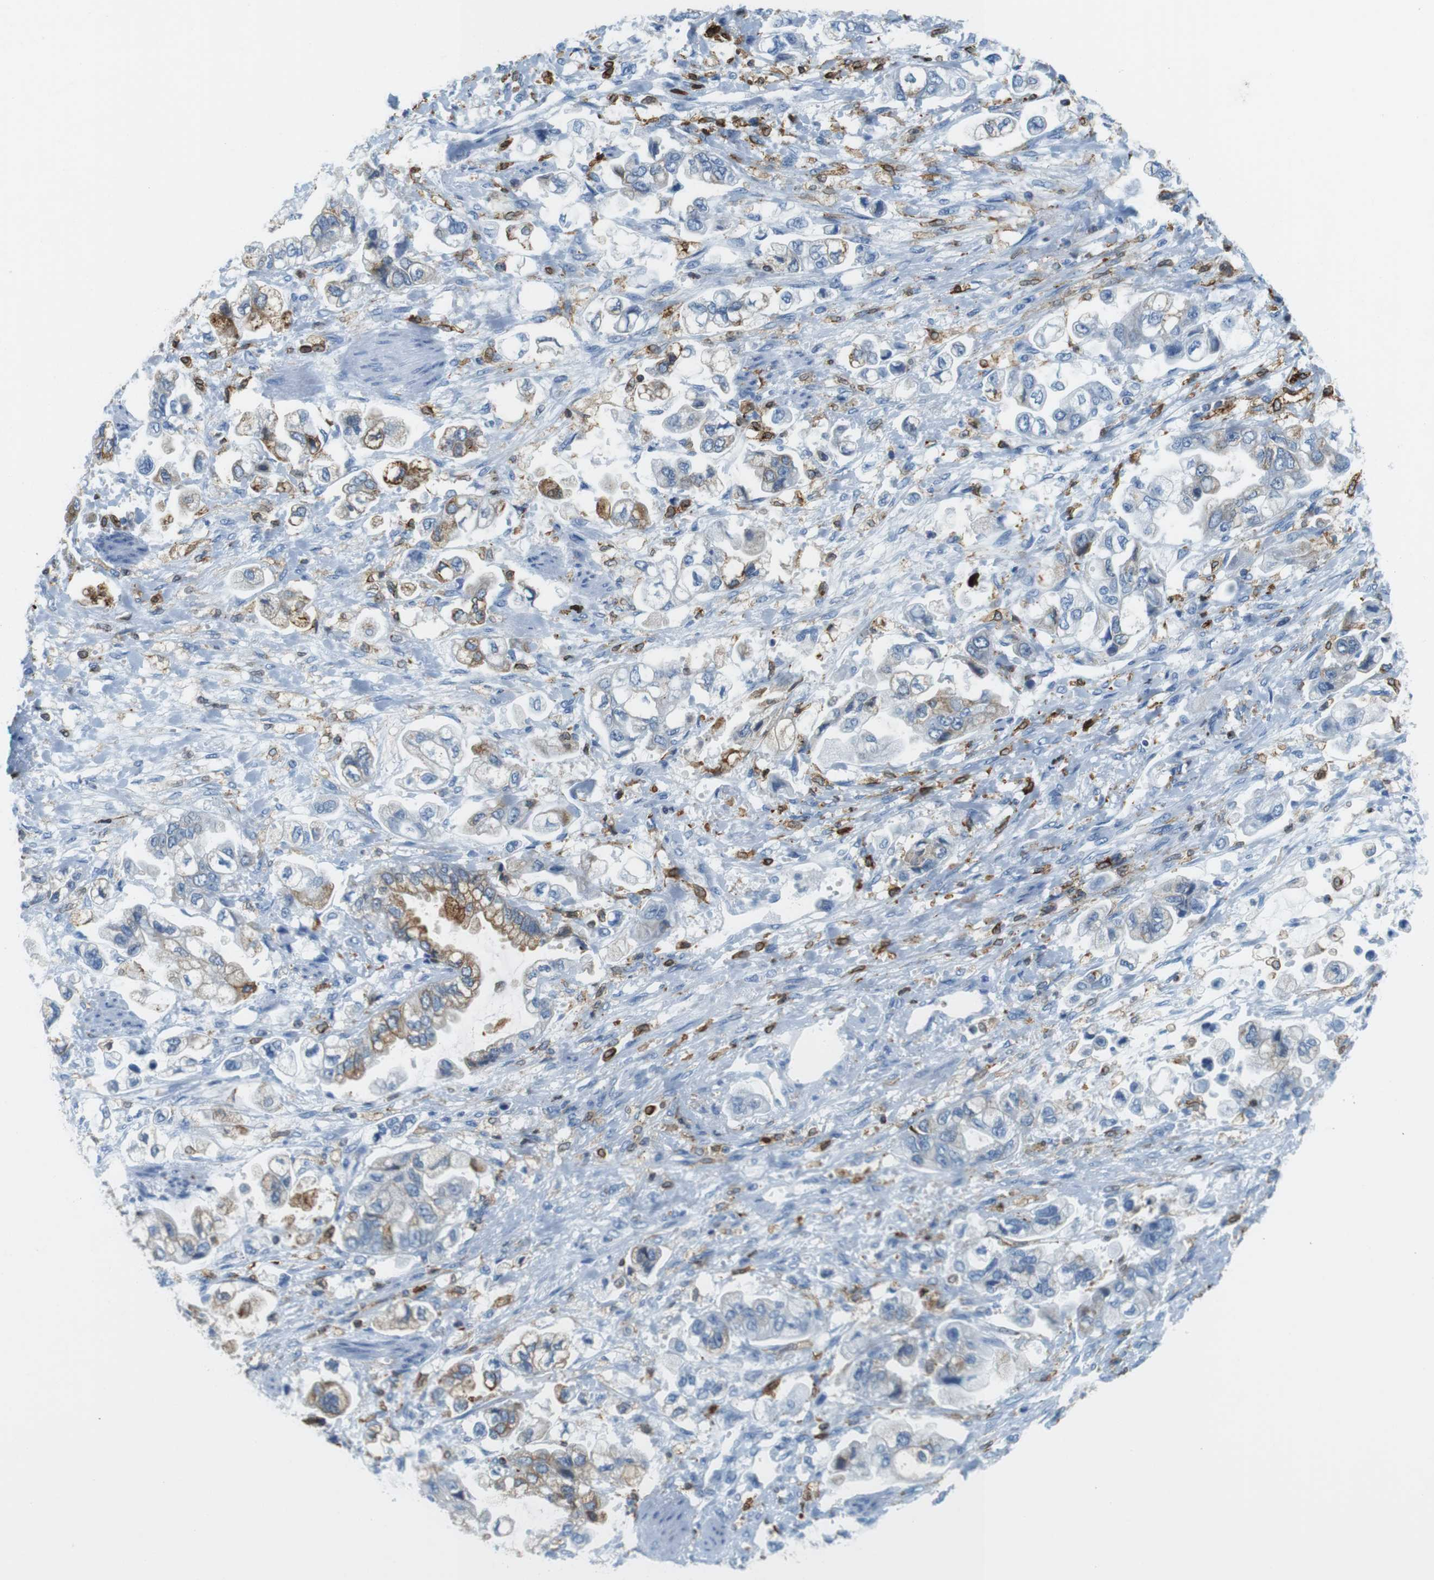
{"staining": {"intensity": "moderate", "quantity": "<25%", "location": "cytoplasmic/membranous"}, "tissue": "stomach cancer", "cell_type": "Tumor cells", "image_type": "cancer", "snomed": [{"axis": "morphology", "description": "Normal tissue, NOS"}, {"axis": "morphology", "description": "Adenocarcinoma, NOS"}, {"axis": "topography", "description": "Stomach"}], "caption": "Moderate cytoplasmic/membranous positivity for a protein is appreciated in approximately <25% of tumor cells of adenocarcinoma (stomach) using immunohistochemistry.", "gene": "CIITA", "patient": {"sex": "male", "age": 62}}